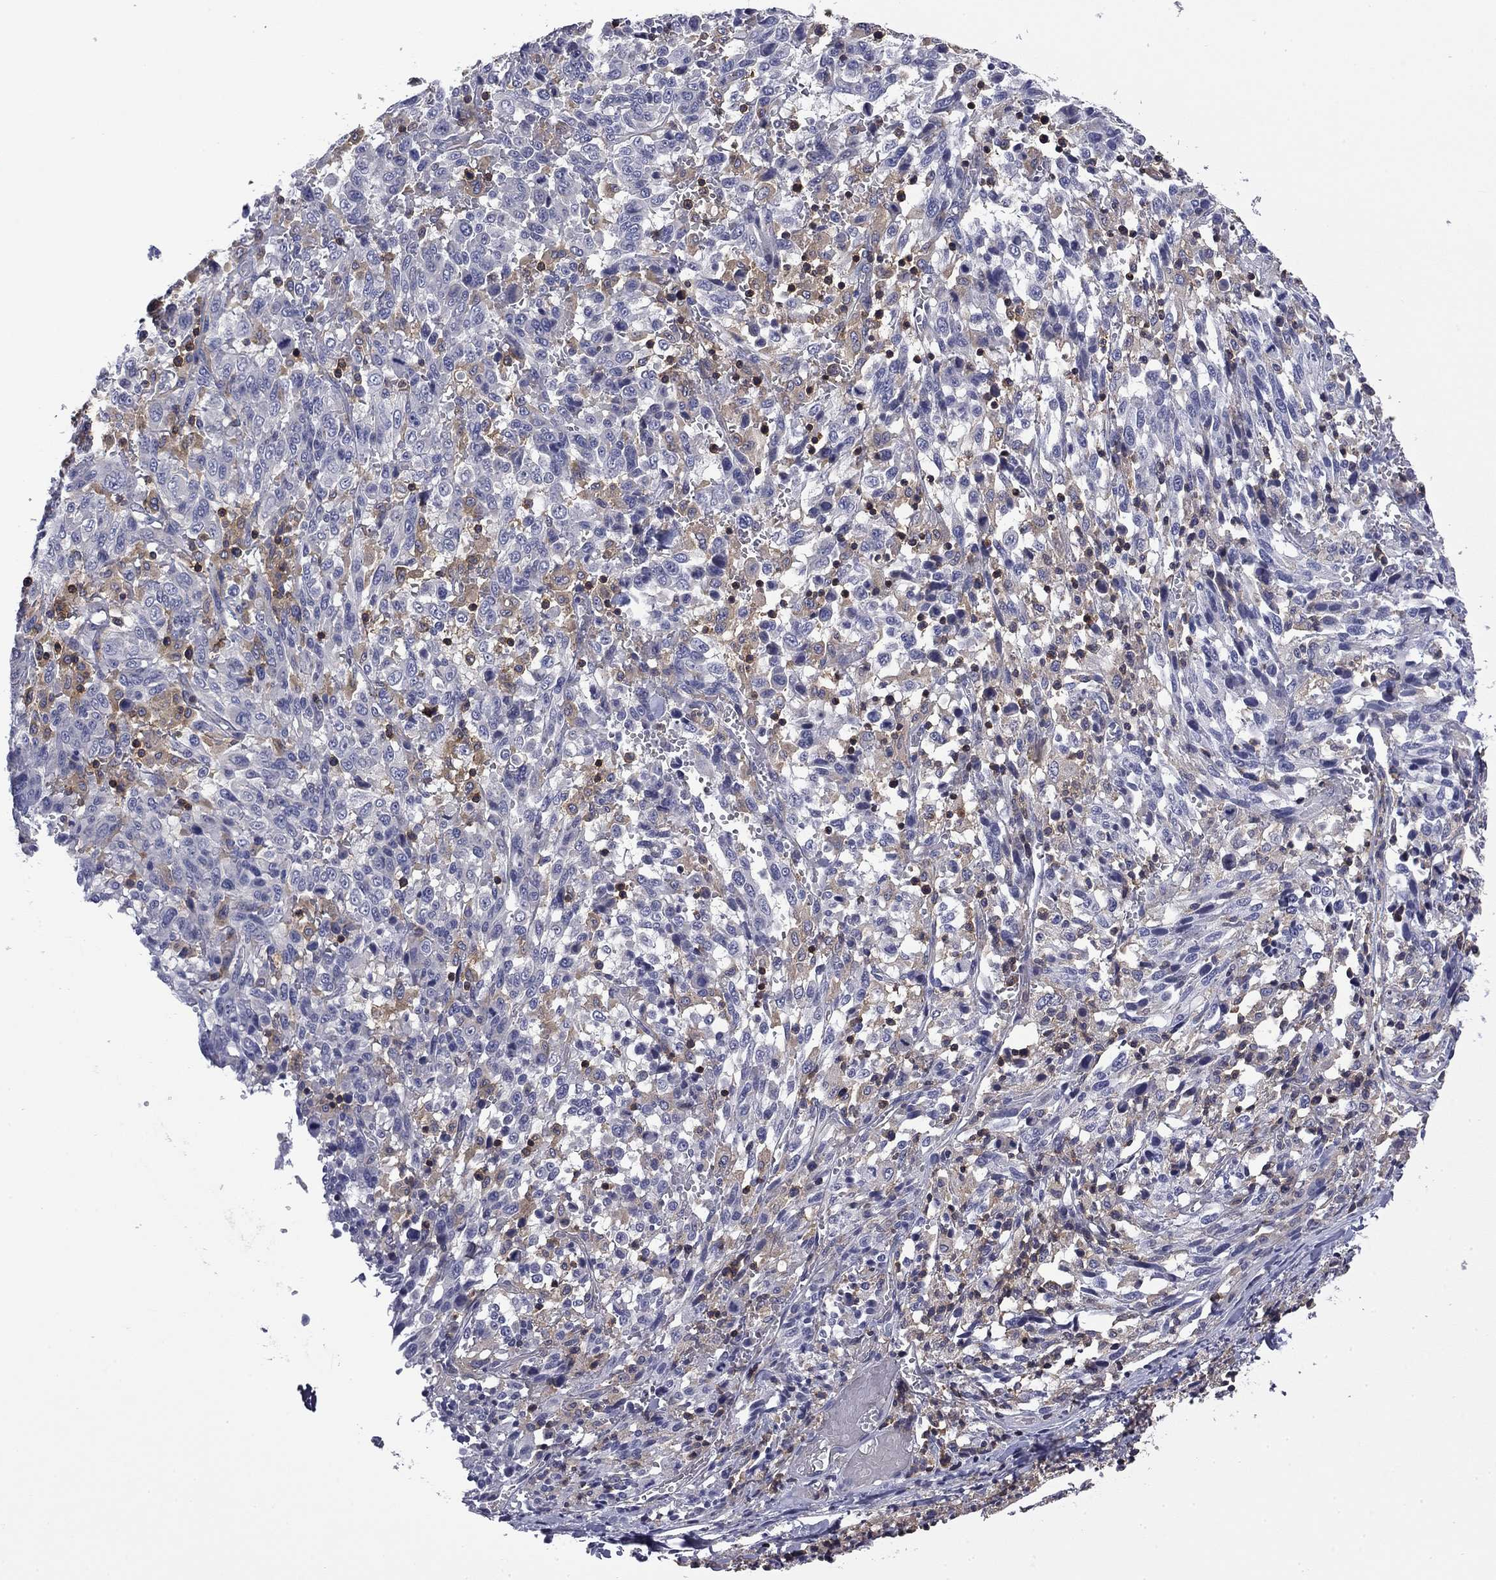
{"staining": {"intensity": "weak", "quantity": "<25%", "location": "cytoplasmic/membranous"}, "tissue": "melanoma", "cell_type": "Tumor cells", "image_type": "cancer", "snomed": [{"axis": "morphology", "description": "Malignant melanoma, NOS"}, {"axis": "topography", "description": "Skin"}], "caption": "IHC of melanoma exhibits no staining in tumor cells.", "gene": "ARHGAP45", "patient": {"sex": "female", "age": 91}}